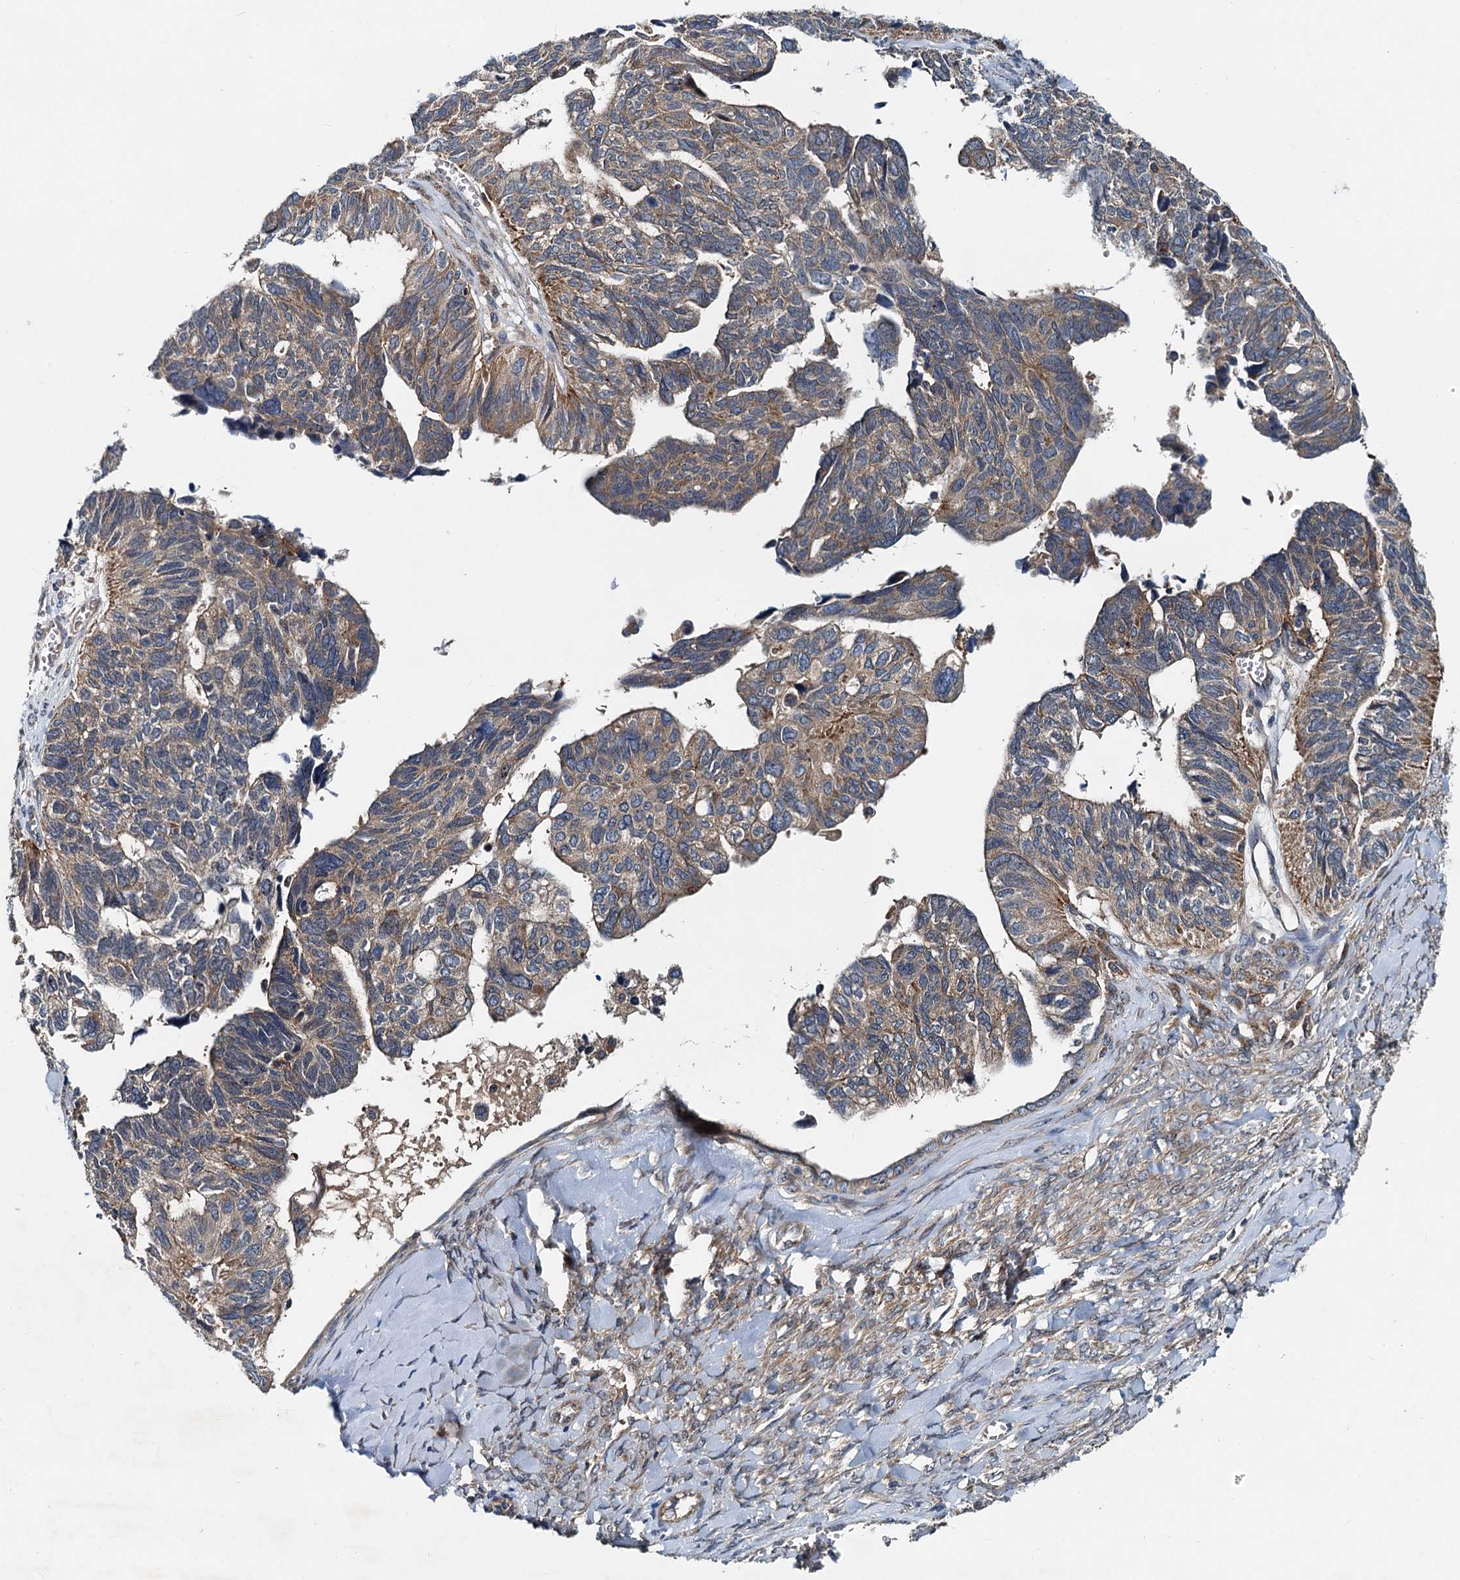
{"staining": {"intensity": "weak", "quantity": "25%-75%", "location": "cytoplasmic/membranous"}, "tissue": "ovarian cancer", "cell_type": "Tumor cells", "image_type": "cancer", "snomed": [{"axis": "morphology", "description": "Cystadenocarcinoma, serous, NOS"}, {"axis": "topography", "description": "Ovary"}], "caption": "Ovarian cancer (serous cystadenocarcinoma) stained with immunohistochemistry exhibits weak cytoplasmic/membranous expression in about 25%-75% of tumor cells.", "gene": "EFL1", "patient": {"sex": "female", "age": 79}}